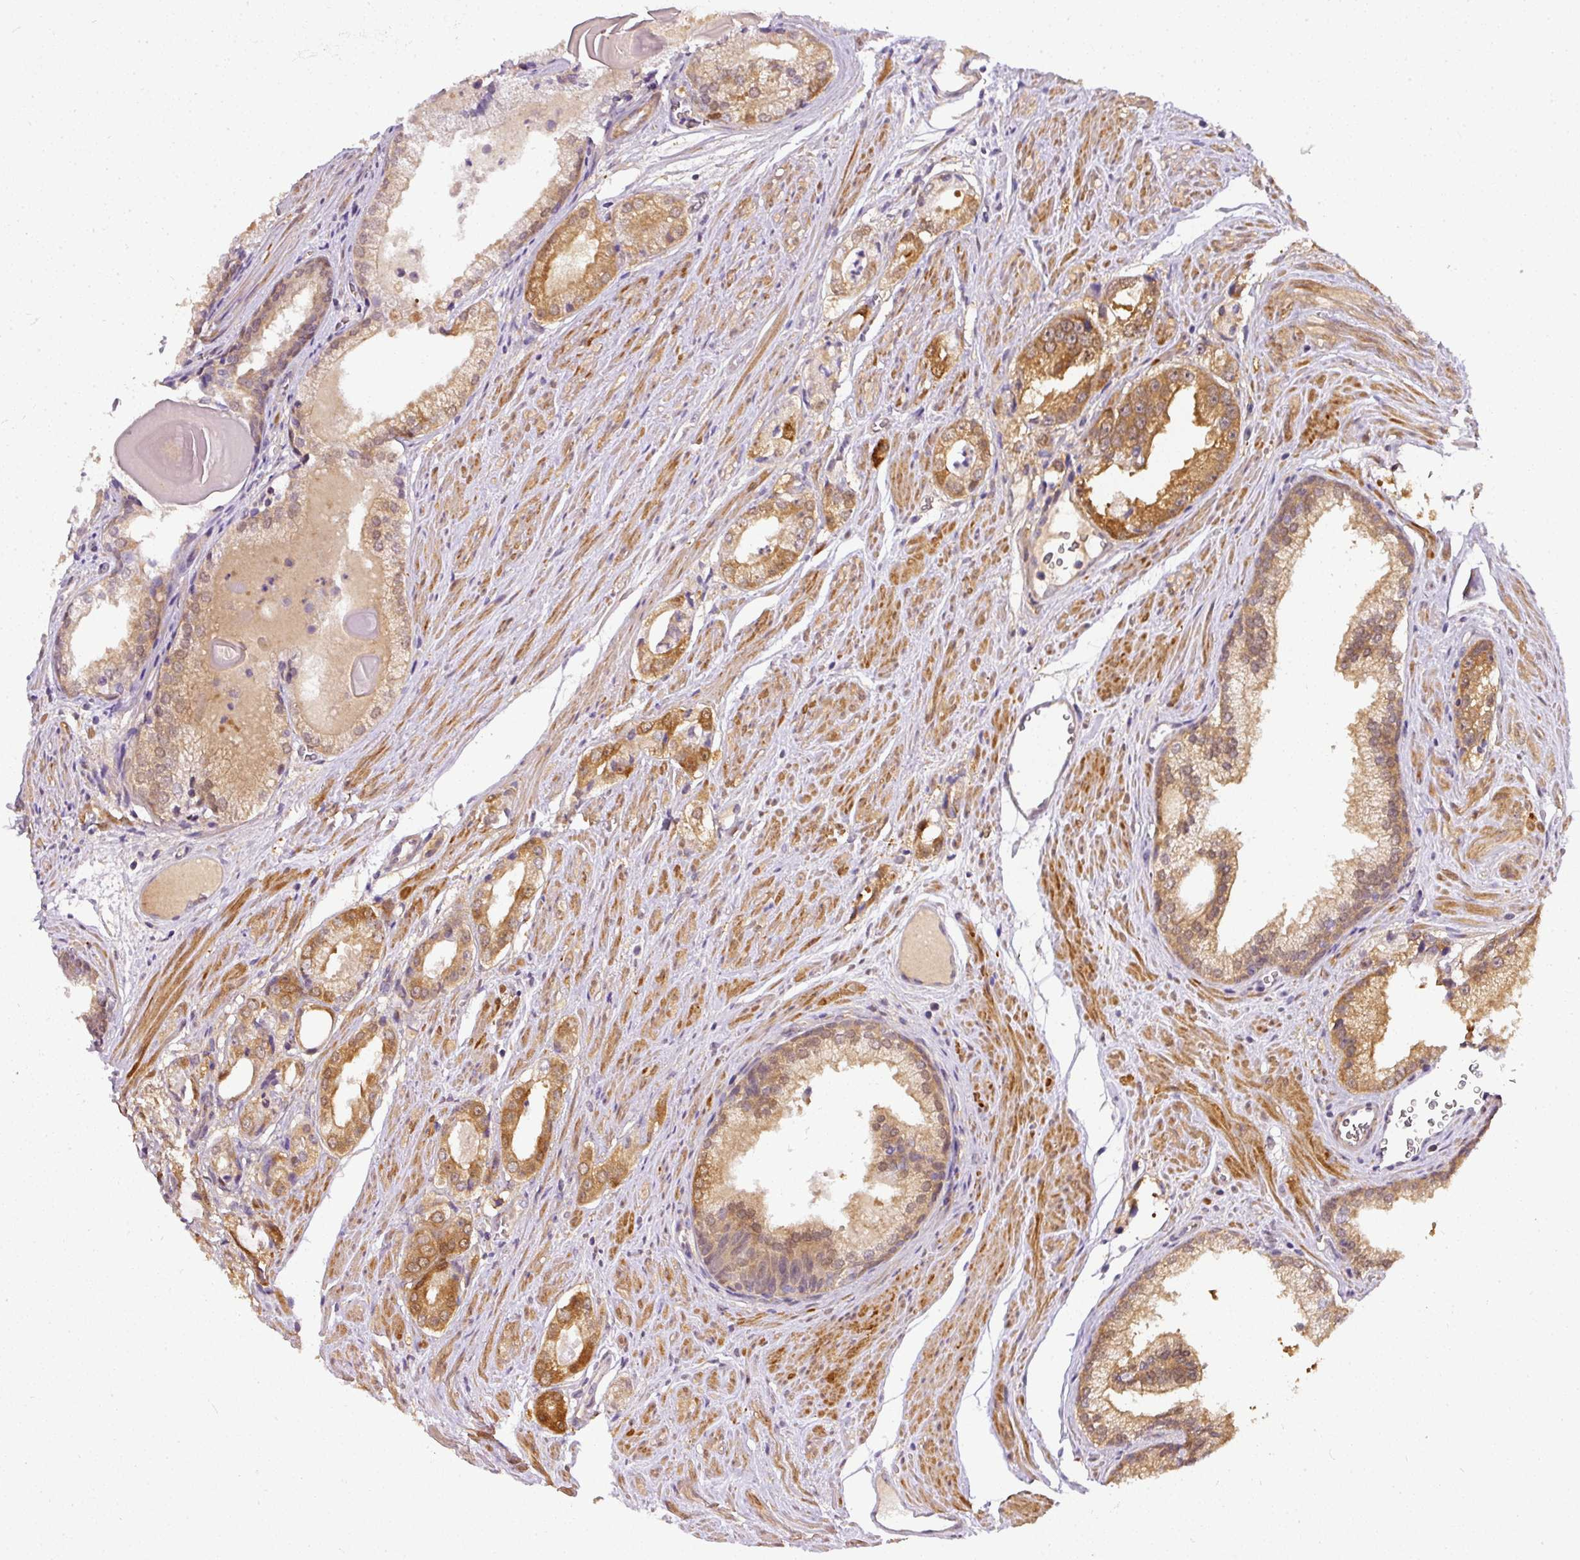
{"staining": {"intensity": "moderate", "quantity": ">75%", "location": "cytoplasmic/membranous"}, "tissue": "prostate cancer", "cell_type": "Tumor cells", "image_type": "cancer", "snomed": [{"axis": "morphology", "description": "Adenocarcinoma, Low grade"}, {"axis": "topography", "description": "Prostate"}], "caption": "A micrograph showing moderate cytoplasmic/membranous staining in approximately >75% of tumor cells in prostate cancer (low-grade adenocarcinoma), as visualized by brown immunohistochemical staining.", "gene": "ADH5", "patient": {"sex": "male", "age": 54}}